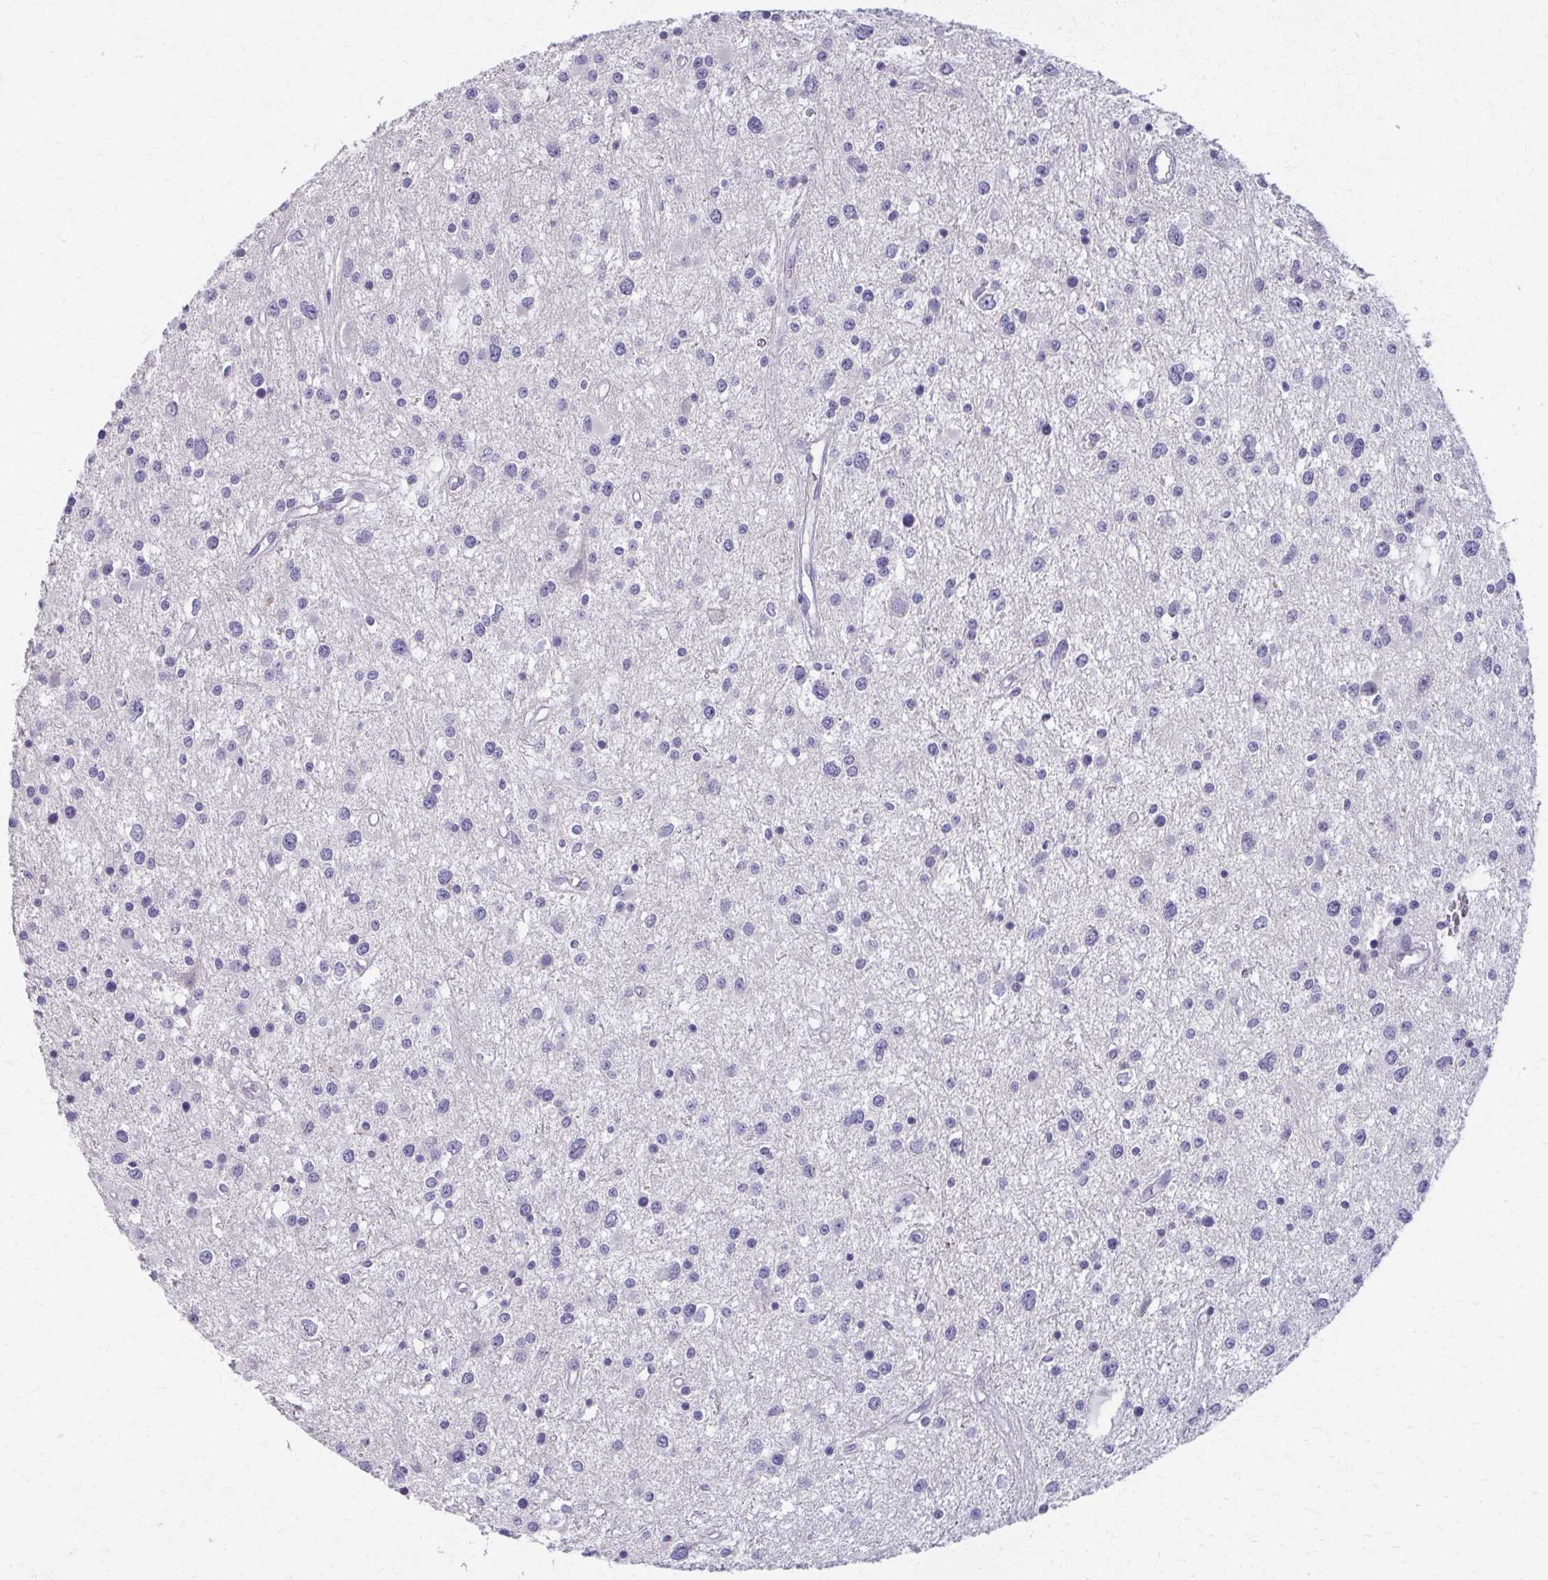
{"staining": {"intensity": "negative", "quantity": "none", "location": "none"}, "tissue": "glioma", "cell_type": "Tumor cells", "image_type": "cancer", "snomed": [{"axis": "morphology", "description": "Glioma, malignant, High grade"}, {"axis": "topography", "description": "Brain"}], "caption": "Immunohistochemistry of human high-grade glioma (malignant) displays no expression in tumor cells. Nuclei are stained in blue.", "gene": "OR4M1", "patient": {"sex": "male", "age": 54}}